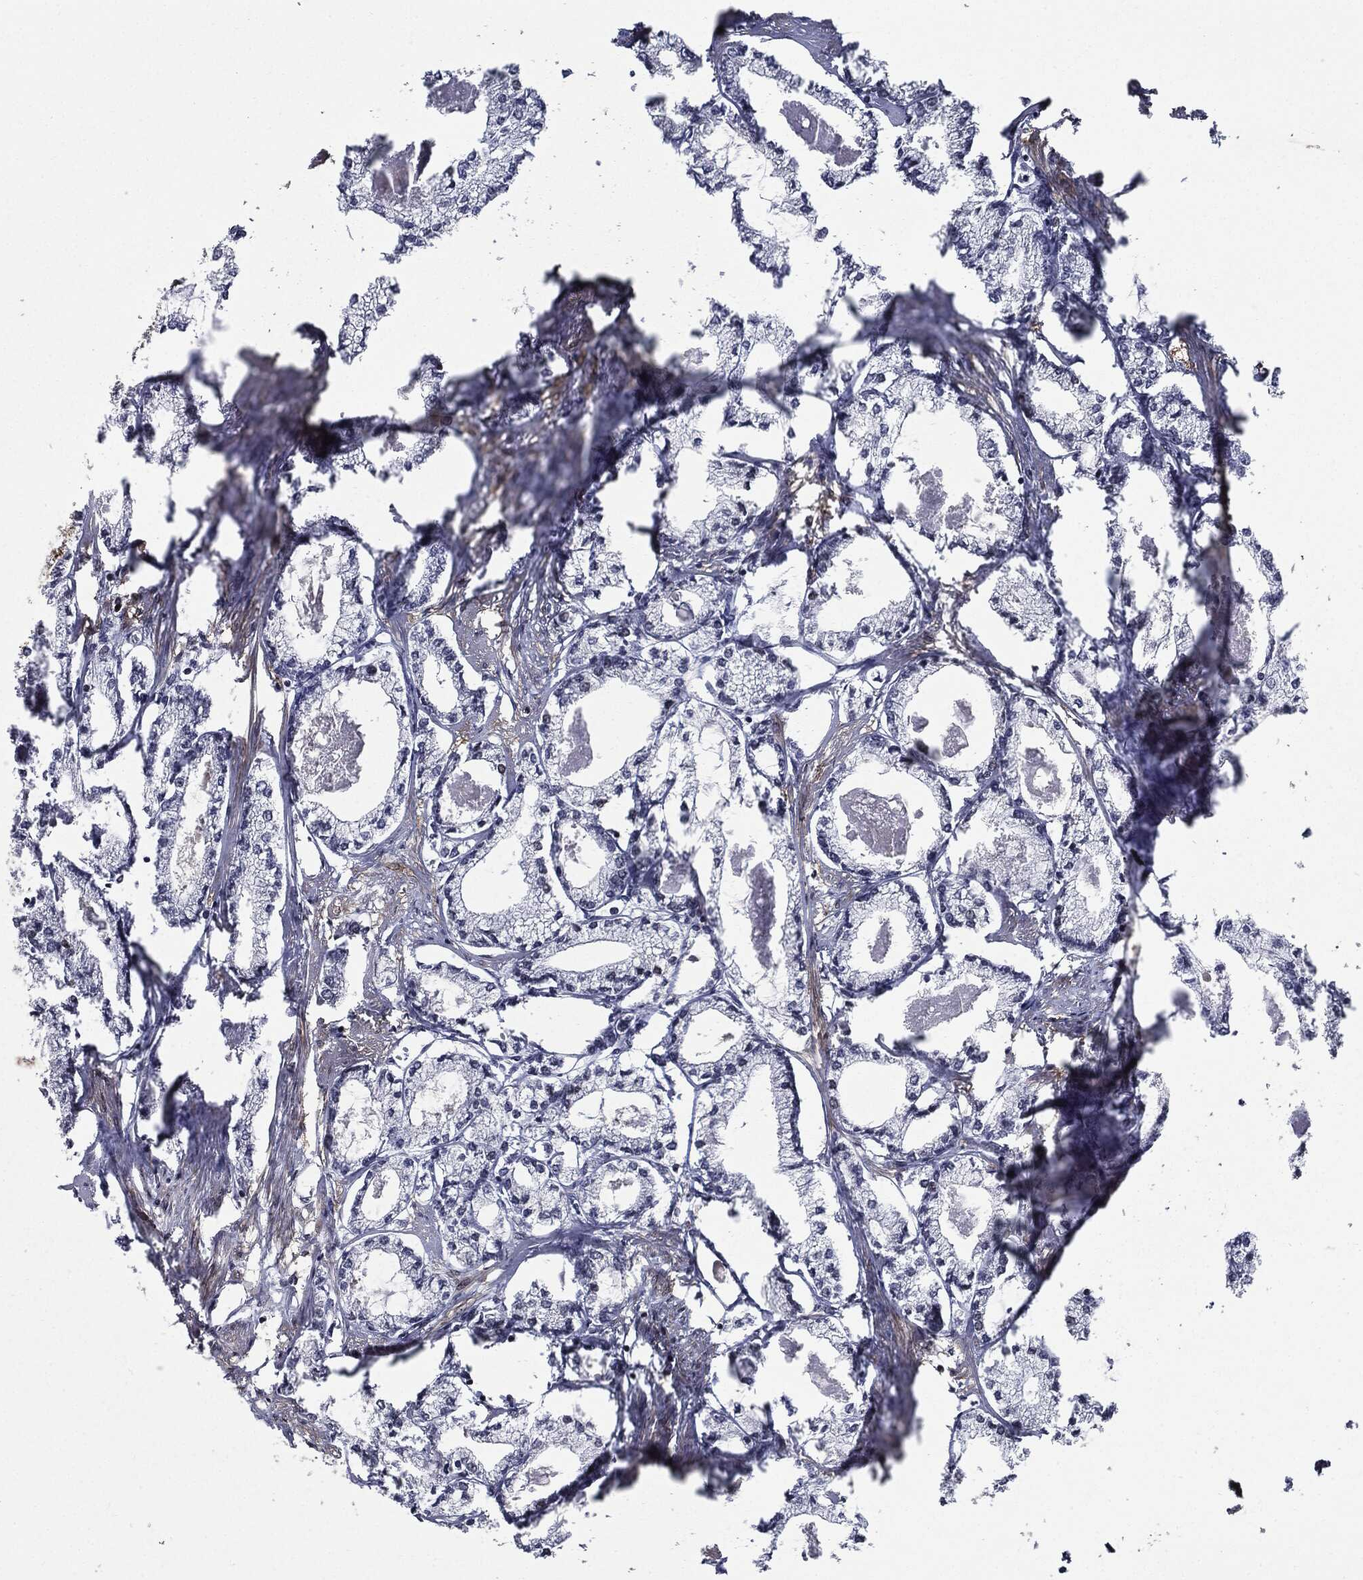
{"staining": {"intensity": "negative", "quantity": "none", "location": "none"}, "tissue": "prostate cancer", "cell_type": "Tumor cells", "image_type": "cancer", "snomed": [{"axis": "morphology", "description": "Adenocarcinoma, NOS"}, {"axis": "topography", "description": "Prostate"}], "caption": "Photomicrograph shows no significant protein expression in tumor cells of prostate cancer (adenocarcinoma).", "gene": "ZFP91", "patient": {"sex": "male", "age": 56}}